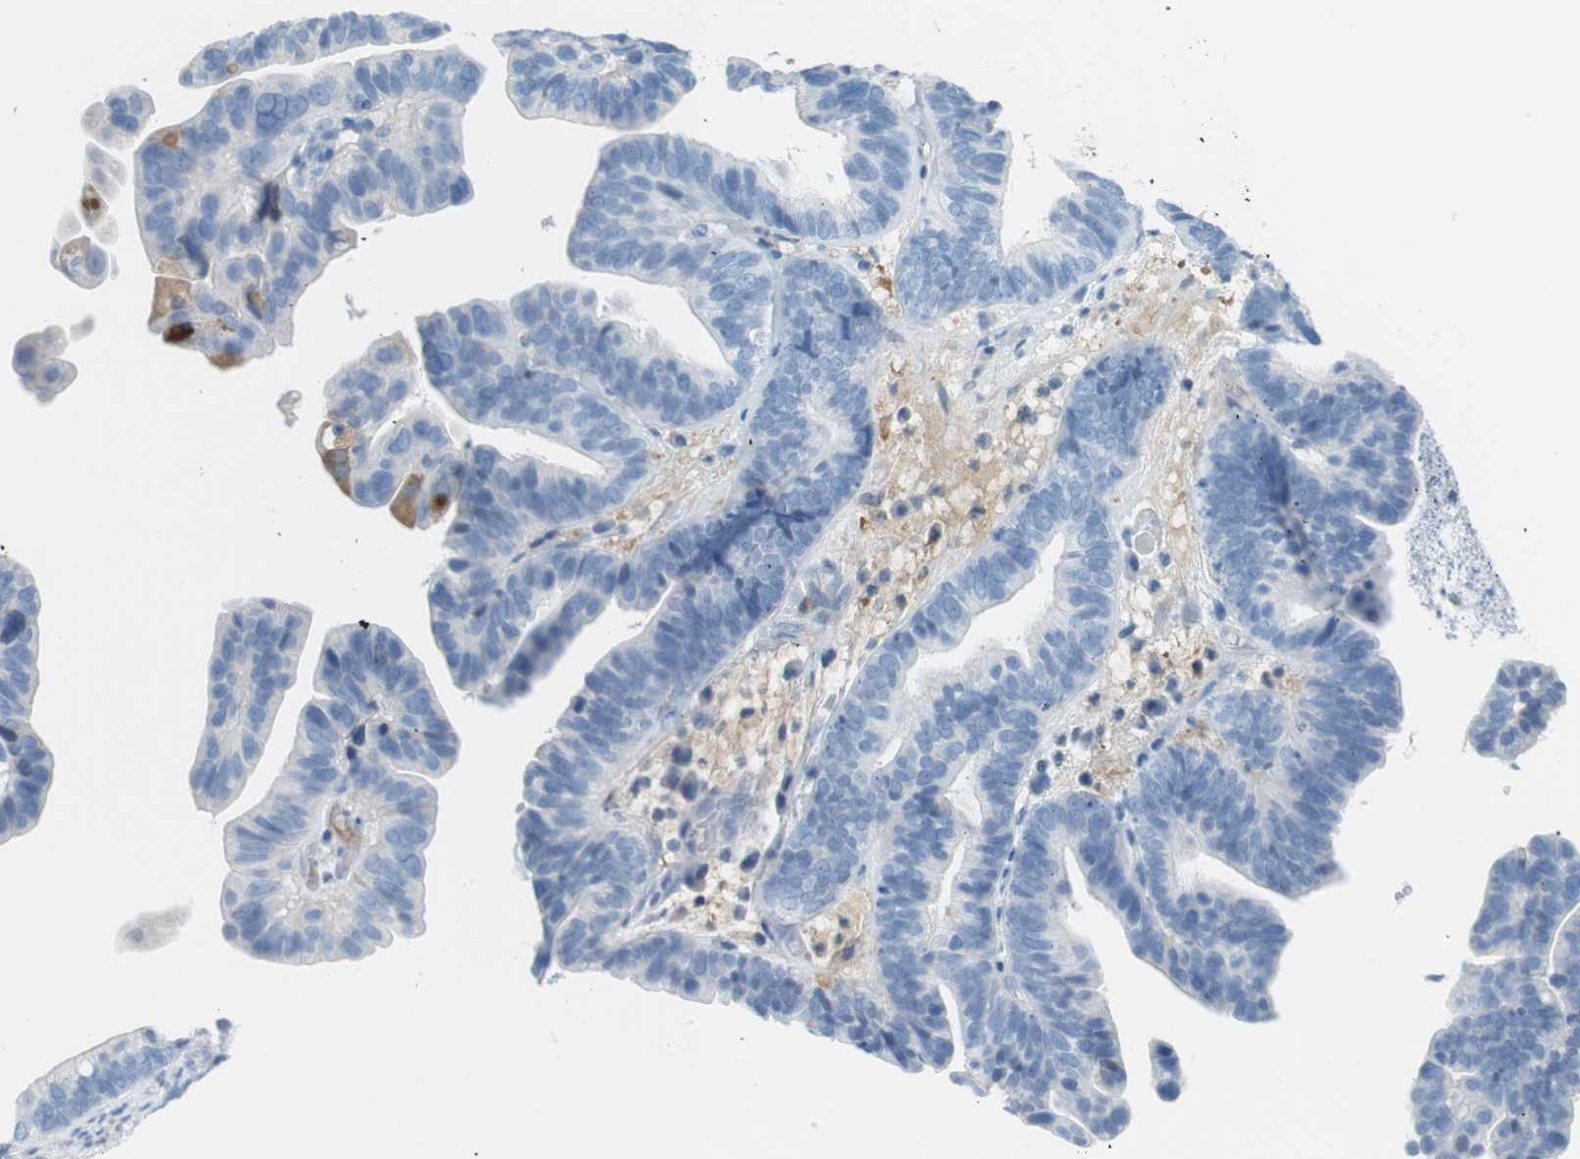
{"staining": {"intensity": "negative", "quantity": "none", "location": "none"}, "tissue": "ovarian cancer", "cell_type": "Tumor cells", "image_type": "cancer", "snomed": [{"axis": "morphology", "description": "Cystadenocarcinoma, serous, NOS"}, {"axis": "topography", "description": "Ovary"}], "caption": "Photomicrograph shows no significant protein positivity in tumor cells of ovarian serous cystadenocarcinoma.", "gene": "AZGP1", "patient": {"sex": "female", "age": 56}}